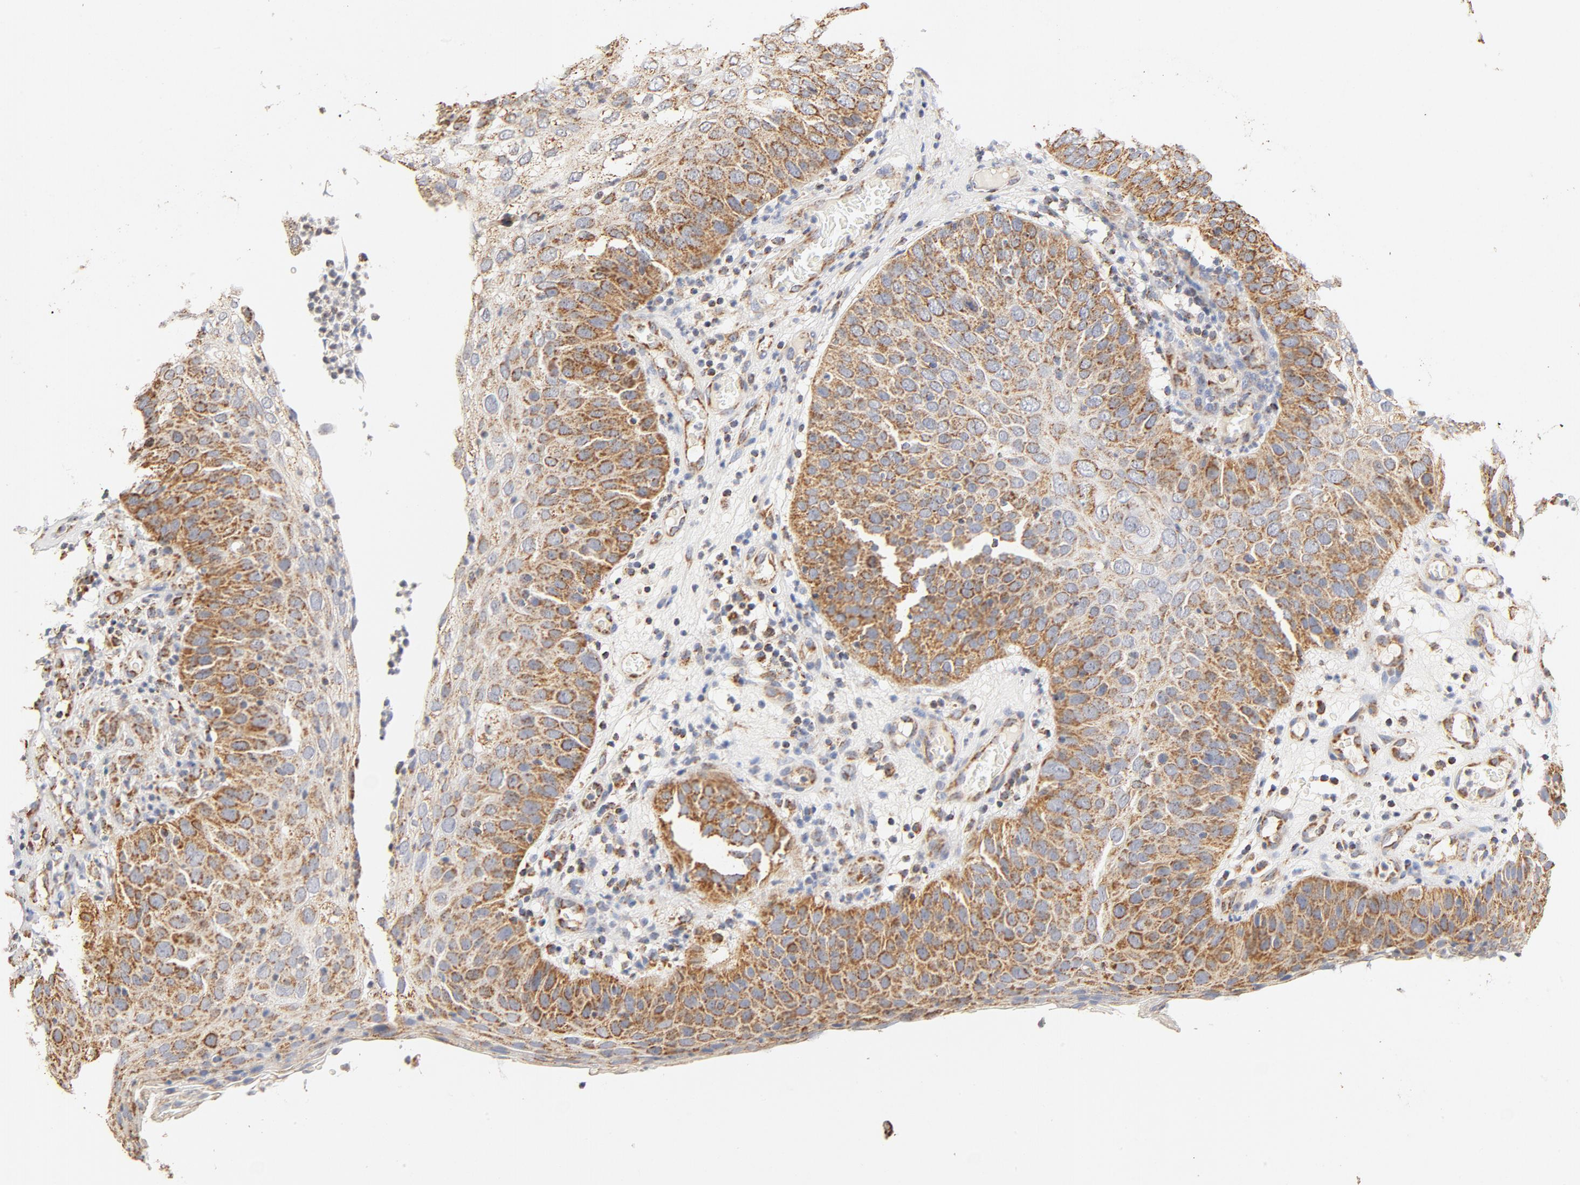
{"staining": {"intensity": "moderate", "quantity": ">75%", "location": "cytoplasmic/membranous"}, "tissue": "skin cancer", "cell_type": "Tumor cells", "image_type": "cancer", "snomed": [{"axis": "morphology", "description": "Squamous cell carcinoma, NOS"}, {"axis": "topography", "description": "Skin"}], "caption": "Immunohistochemistry micrograph of neoplastic tissue: human squamous cell carcinoma (skin) stained using immunohistochemistry (IHC) displays medium levels of moderate protein expression localized specifically in the cytoplasmic/membranous of tumor cells, appearing as a cytoplasmic/membranous brown color.", "gene": "COX4I1", "patient": {"sex": "male", "age": 87}}